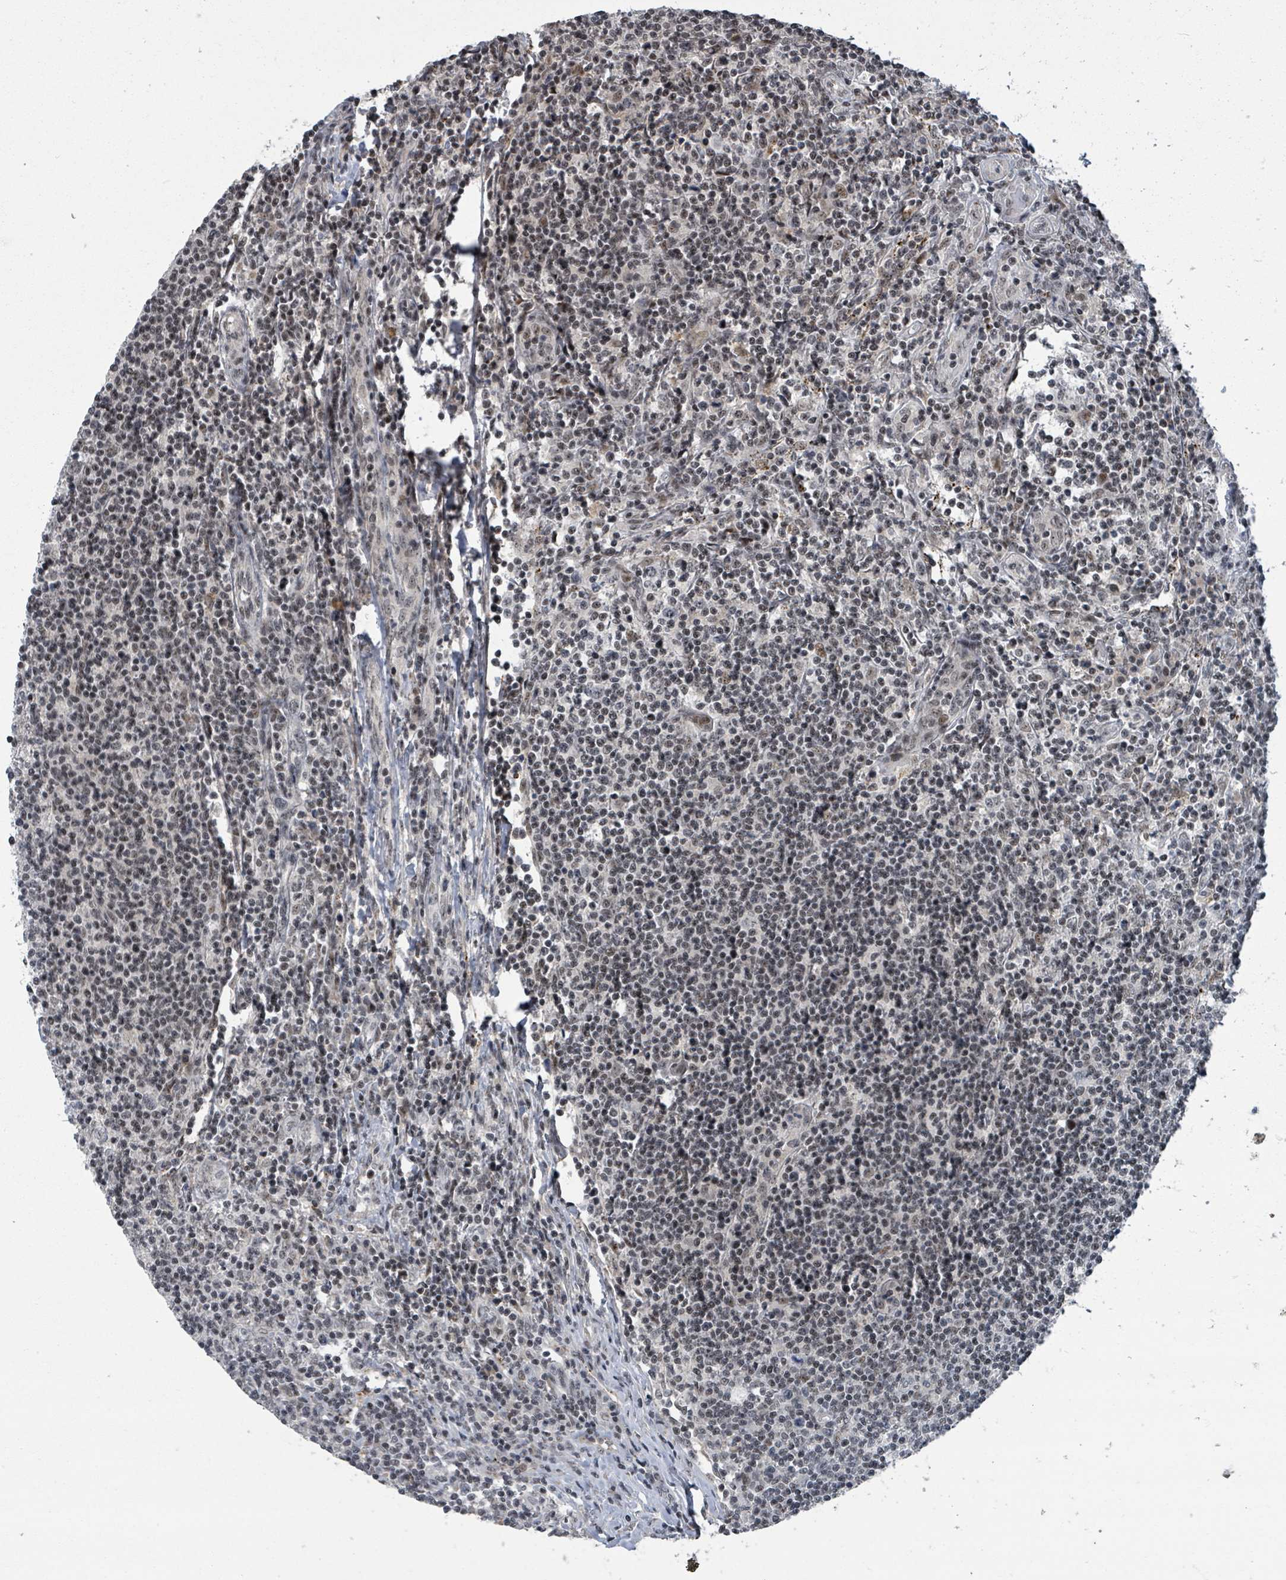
{"staining": {"intensity": "moderate", "quantity": "25%-75%", "location": "nuclear"}, "tissue": "lymphoma", "cell_type": "Tumor cells", "image_type": "cancer", "snomed": [{"axis": "morphology", "description": "Hodgkin's disease, NOS"}, {"axis": "topography", "description": "Lymph node"}], "caption": "Immunohistochemistry (IHC) of human Hodgkin's disease demonstrates medium levels of moderate nuclear staining in about 25%-75% of tumor cells.", "gene": "ZBTB14", "patient": {"sex": "male", "age": 83}}